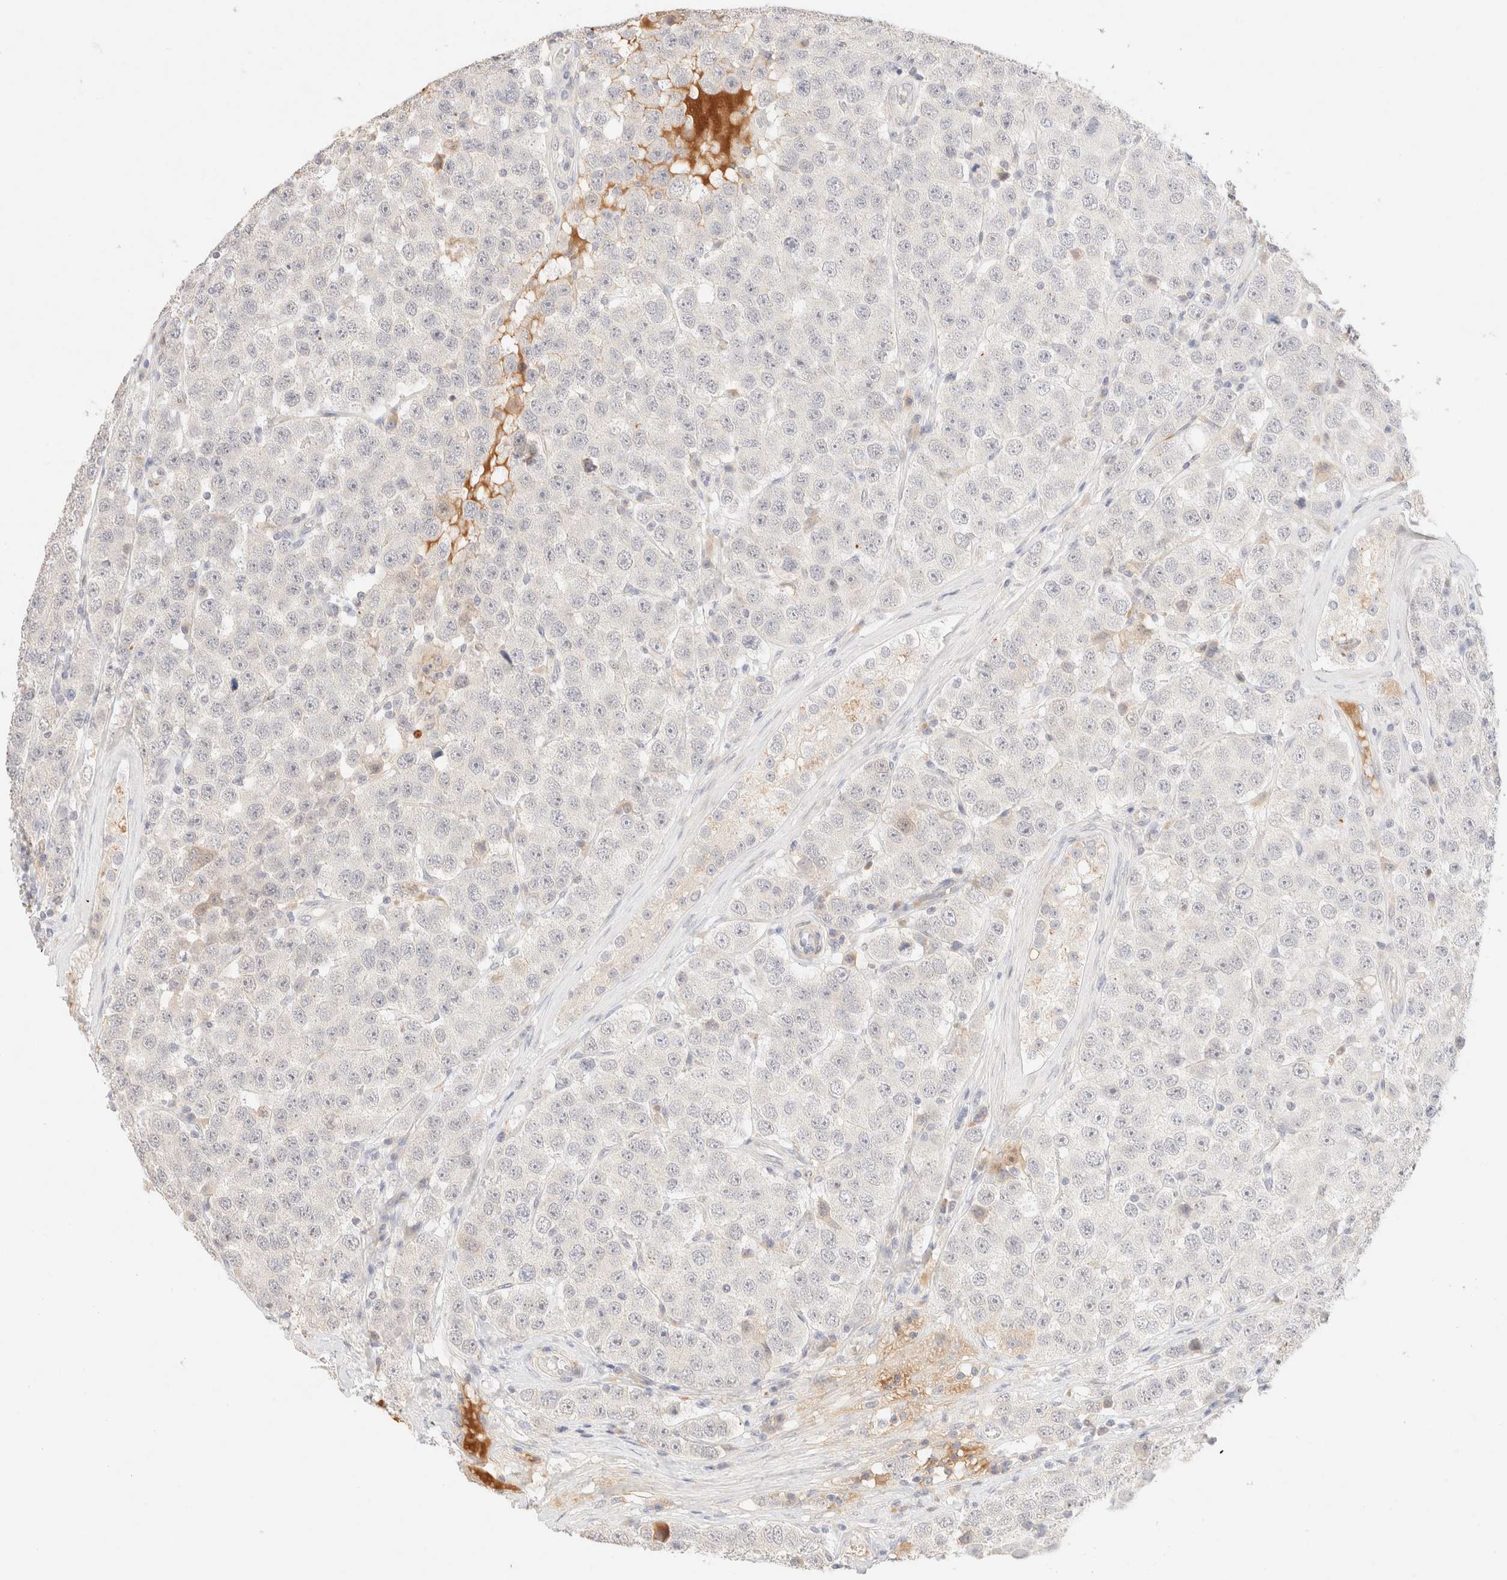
{"staining": {"intensity": "negative", "quantity": "none", "location": "none"}, "tissue": "testis cancer", "cell_type": "Tumor cells", "image_type": "cancer", "snomed": [{"axis": "morphology", "description": "Seminoma, NOS"}, {"axis": "morphology", "description": "Carcinoma, Embryonal, NOS"}, {"axis": "topography", "description": "Testis"}], "caption": "Protein analysis of seminoma (testis) displays no significant staining in tumor cells.", "gene": "SNTB1", "patient": {"sex": "male", "age": 28}}